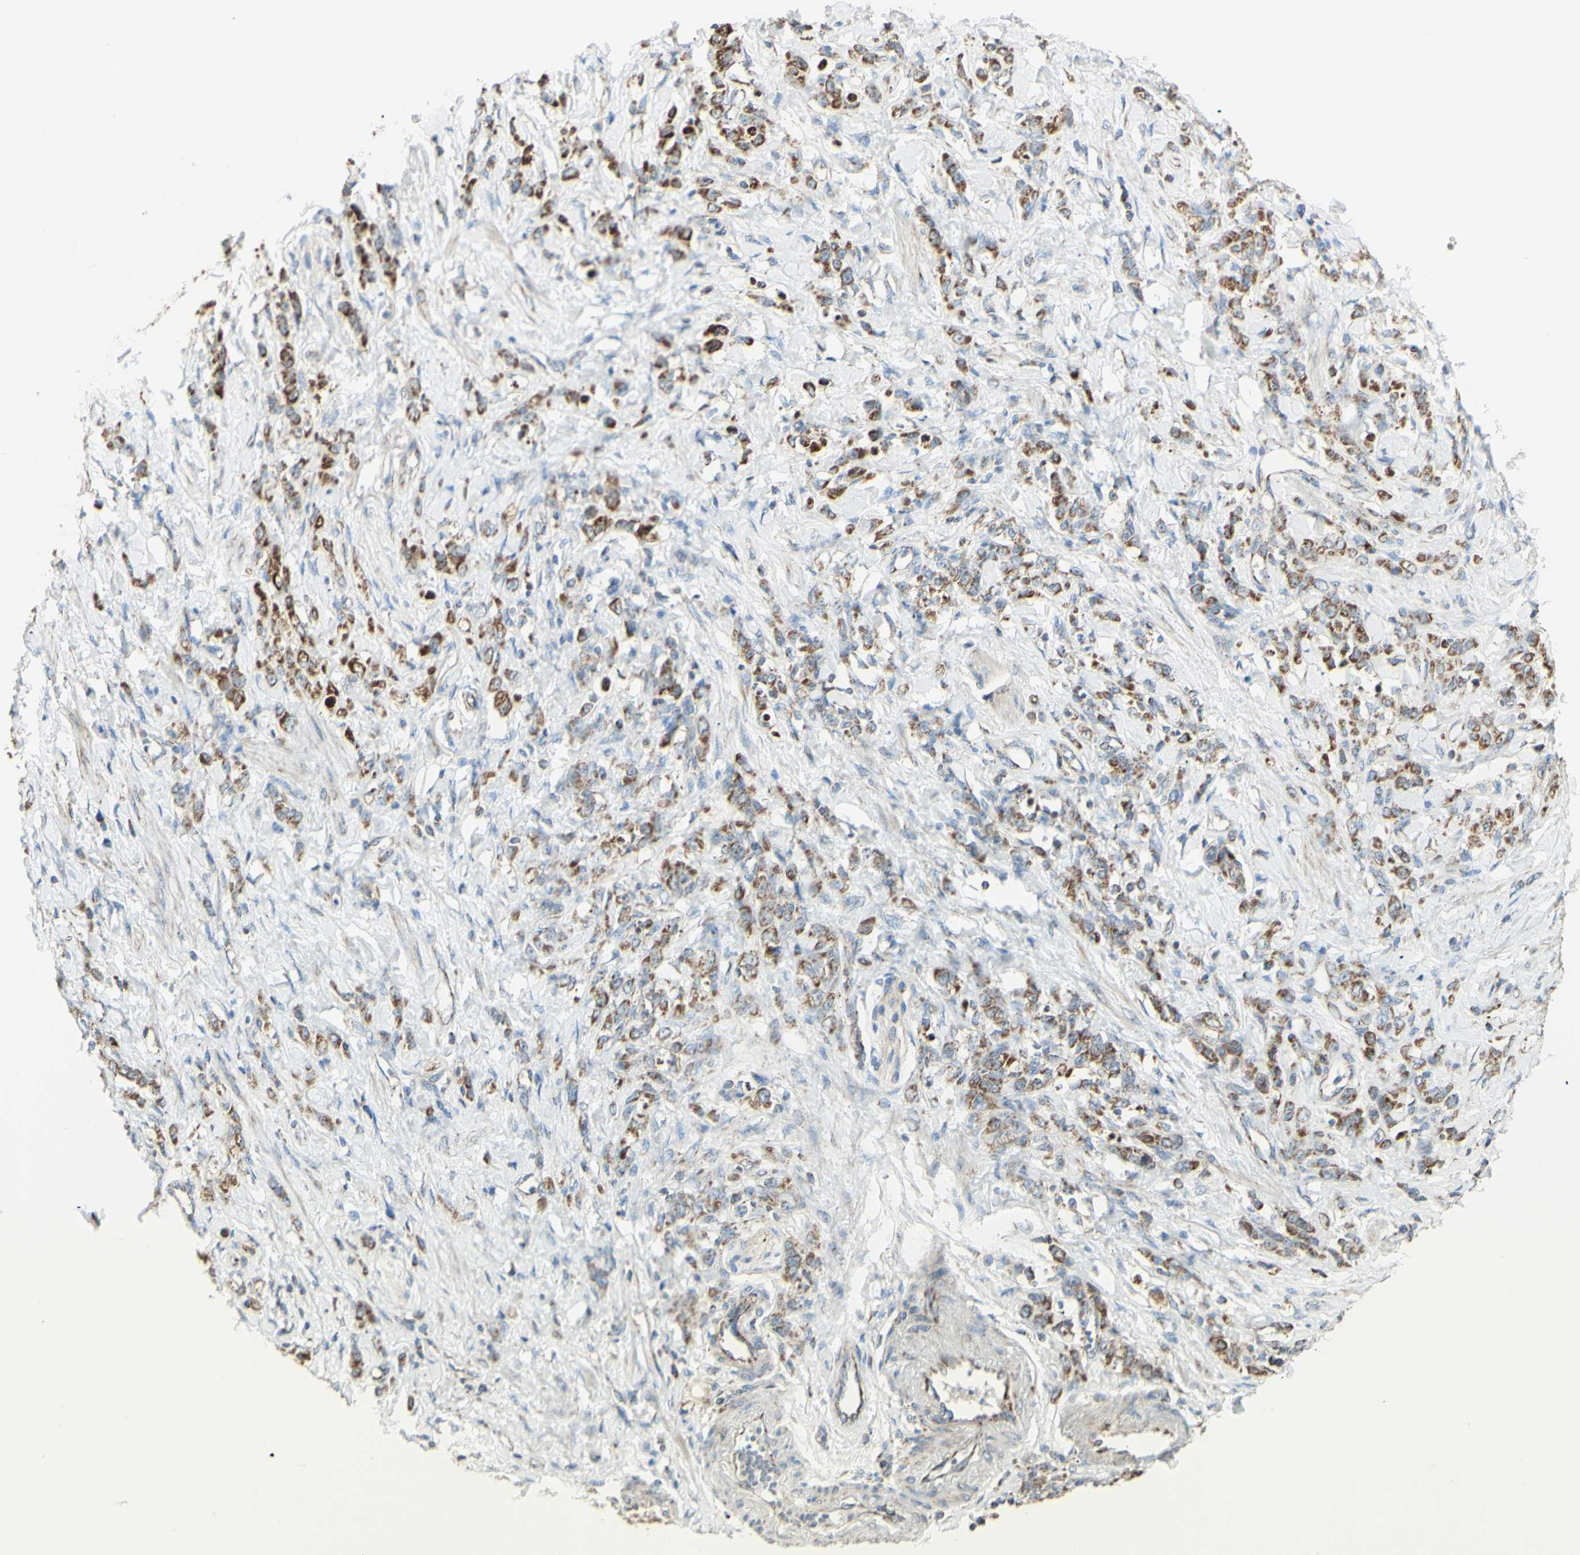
{"staining": {"intensity": "moderate", "quantity": ">75%", "location": "cytoplasmic/membranous"}, "tissue": "stomach cancer", "cell_type": "Tumor cells", "image_type": "cancer", "snomed": [{"axis": "morphology", "description": "Adenocarcinoma, NOS"}, {"axis": "topography", "description": "Stomach"}], "caption": "Human stomach adenocarcinoma stained with a protein marker reveals moderate staining in tumor cells.", "gene": "LETM1", "patient": {"sex": "male", "age": 82}}